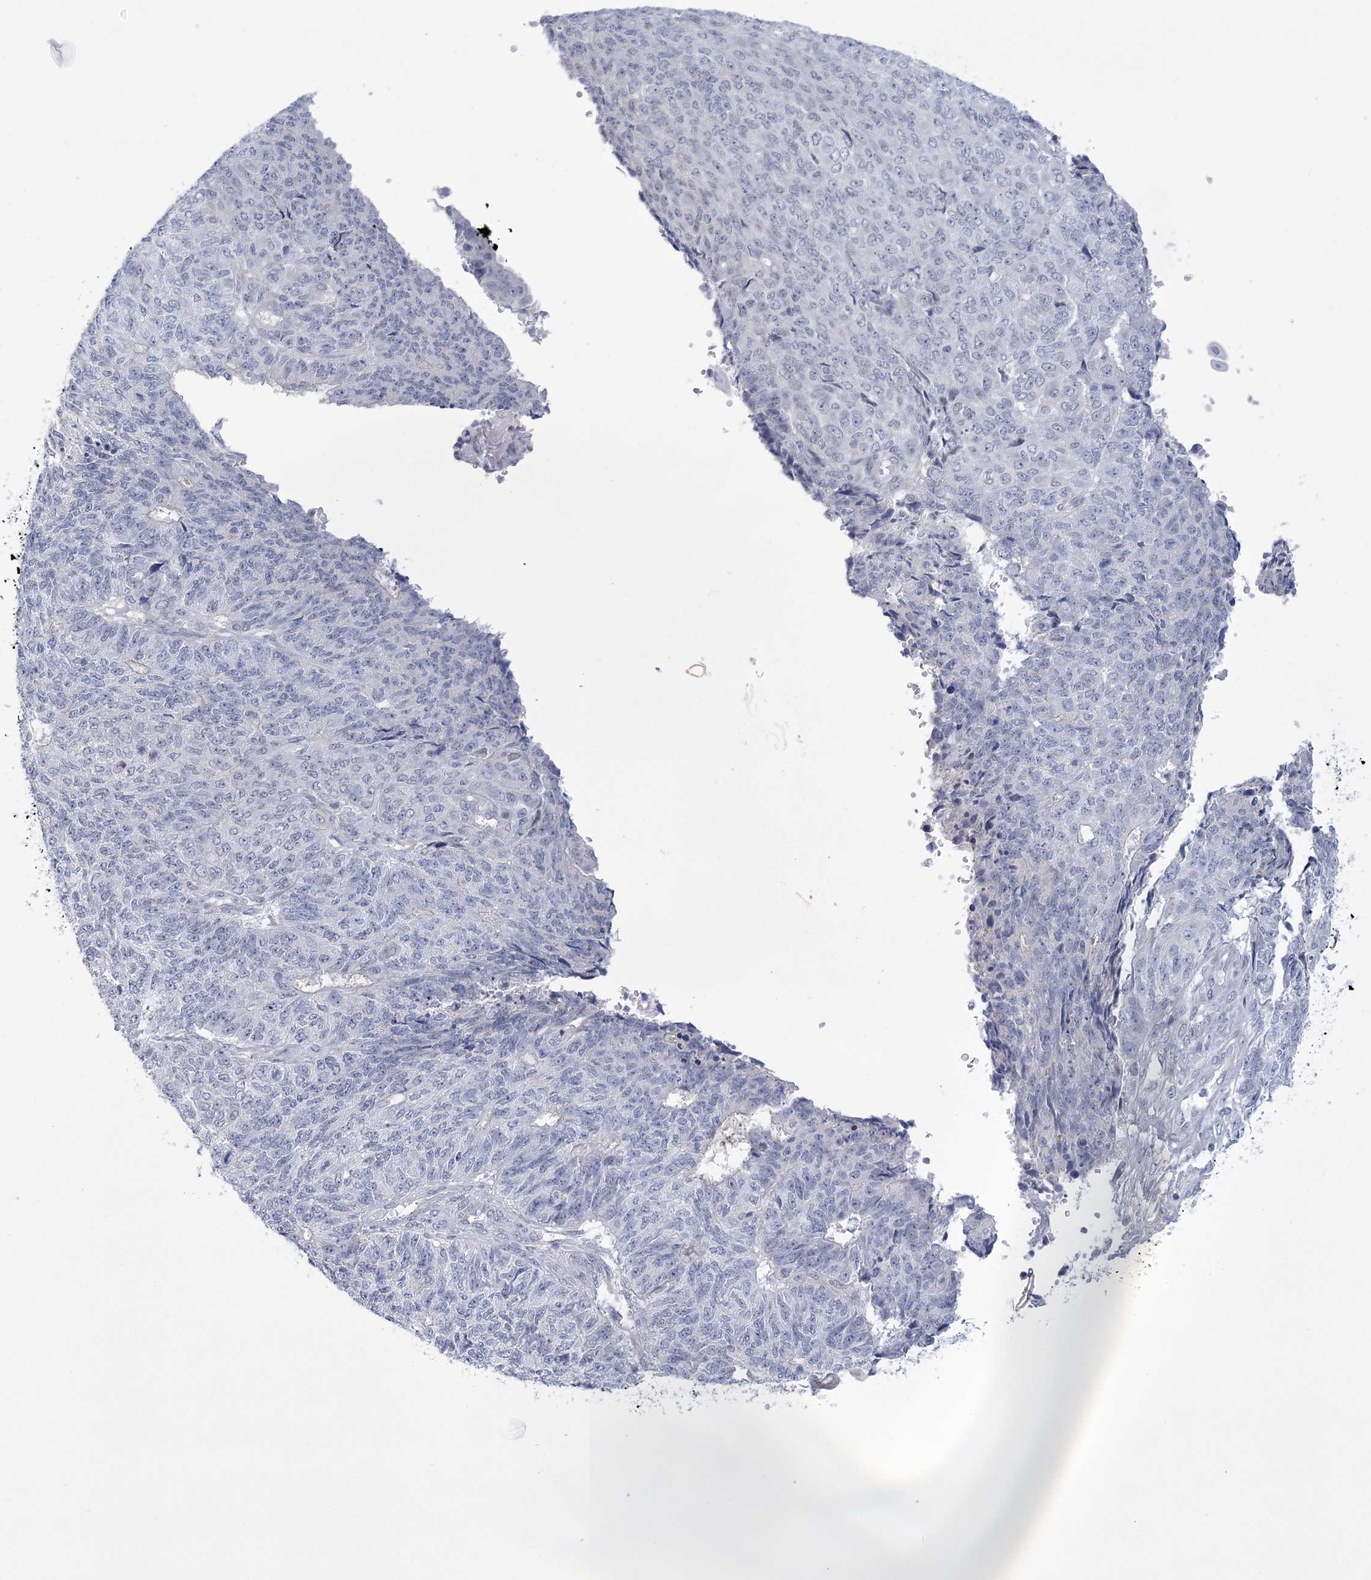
{"staining": {"intensity": "negative", "quantity": "none", "location": "none"}, "tissue": "endometrial cancer", "cell_type": "Tumor cells", "image_type": "cancer", "snomed": [{"axis": "morphology", "description": "Adenocarcinoma, NOS"}, {"axis": "topography", "description": "Endometrium"}], "caption": "High magnification brightfield microscopy of endometrial cancer (adenocarcinoma) stained with DAB (3,3'-diaminobenzidine) (brown) and counterstained with hematoxylin (blue): tumor cells show no significant staining. (DAB (3,3'-diaminobenzidine) immunohistochemistry visualized using brightfield microscopy, high magnification).", "gene": "FAM76B", "patient": {"sex": "female", "age": 32}}